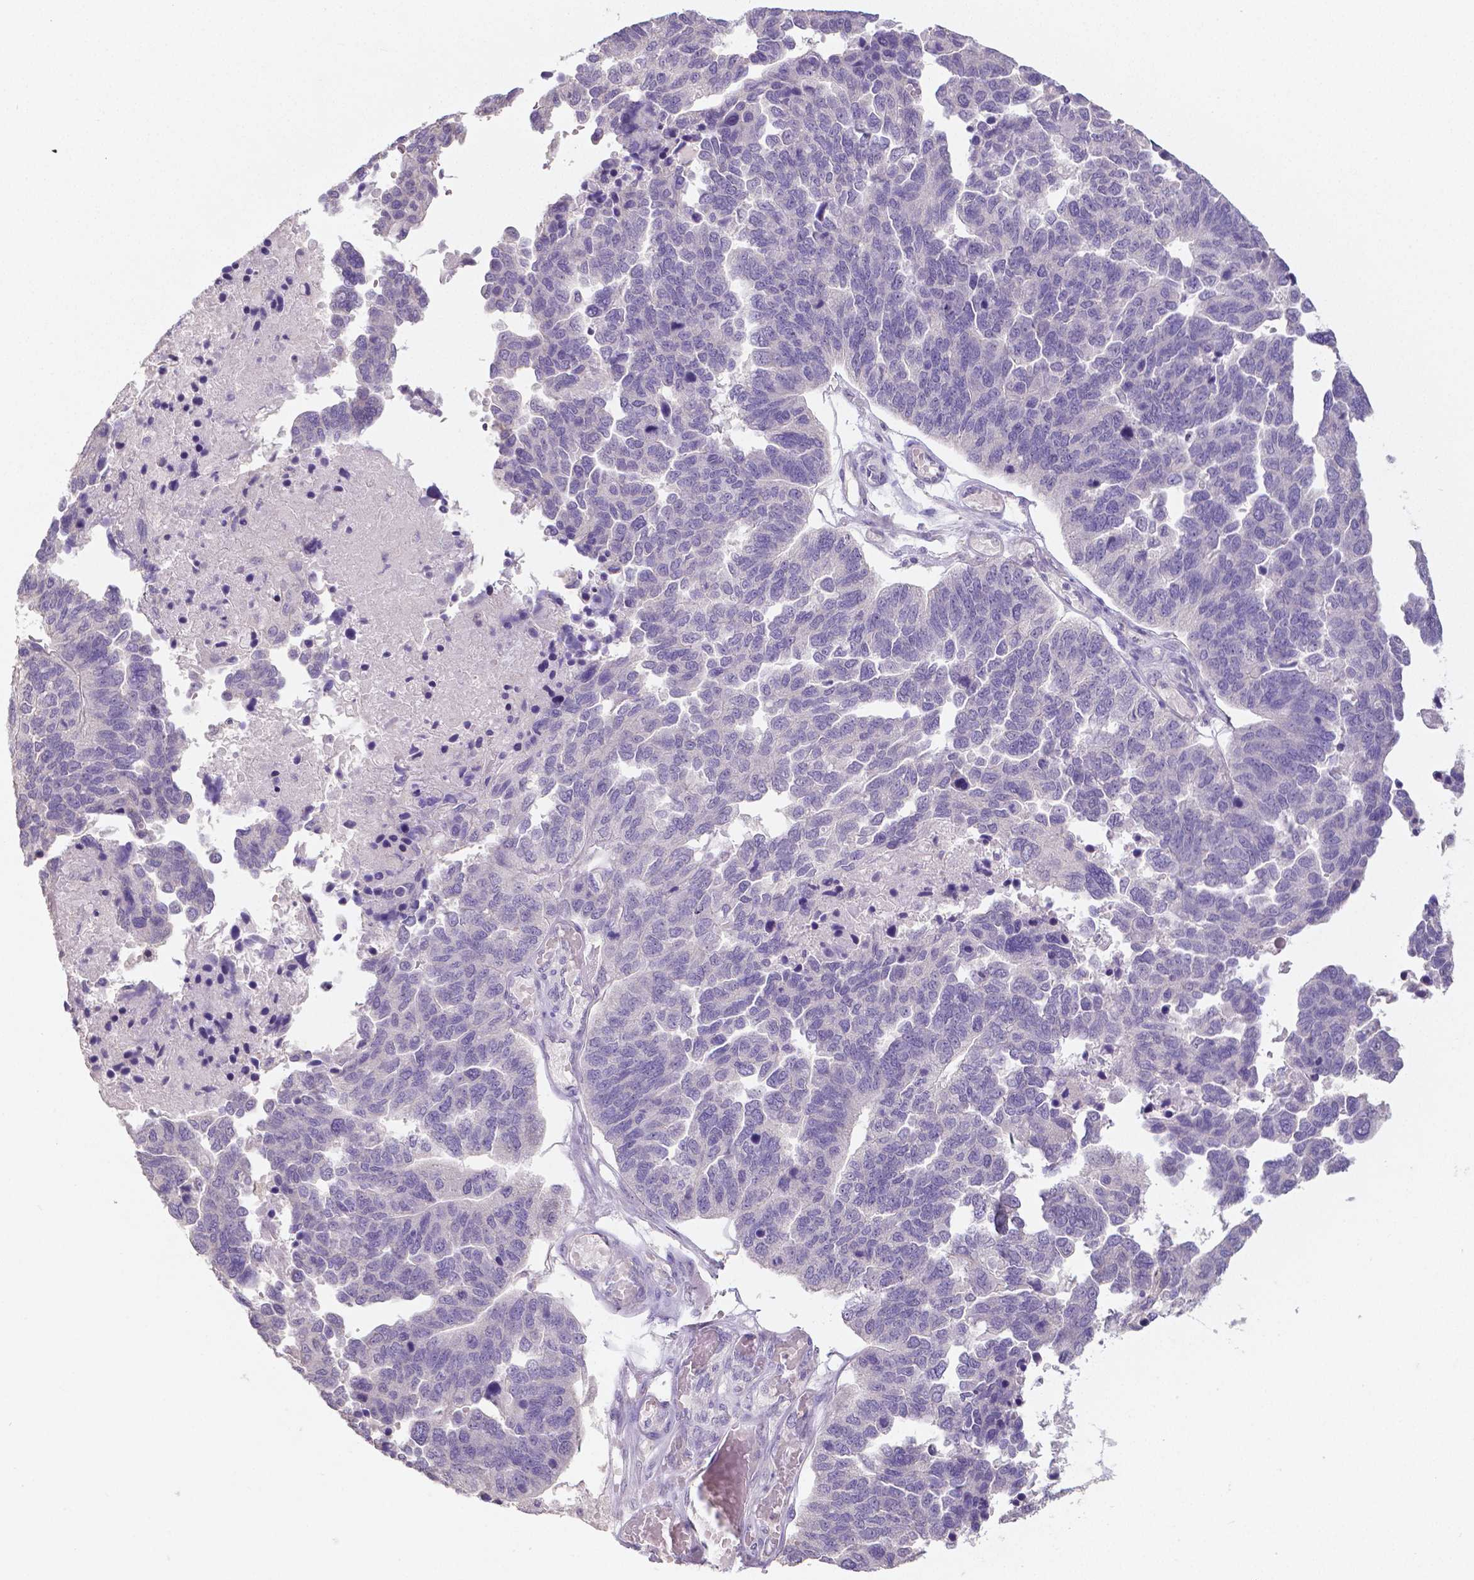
{"staining": {"intensity": "negative", "quantity": "none", "location": "none"}, "tissue": "ovarian cancer", "cell_type": "Tumor cells", "image_type": "cancer", "snomed": [{"axis": "morphology", "description": "Cystadenocarcinoma, serous, NOS"}, {"axis": "topography", "description": "Ovary"}], "caption": "Tumor cells are negative for brown protein staining in serous cystadenocarcinoma (ovarian).", "gene": "CRMP1", "patient": {"sex": "female", "age": 64}}